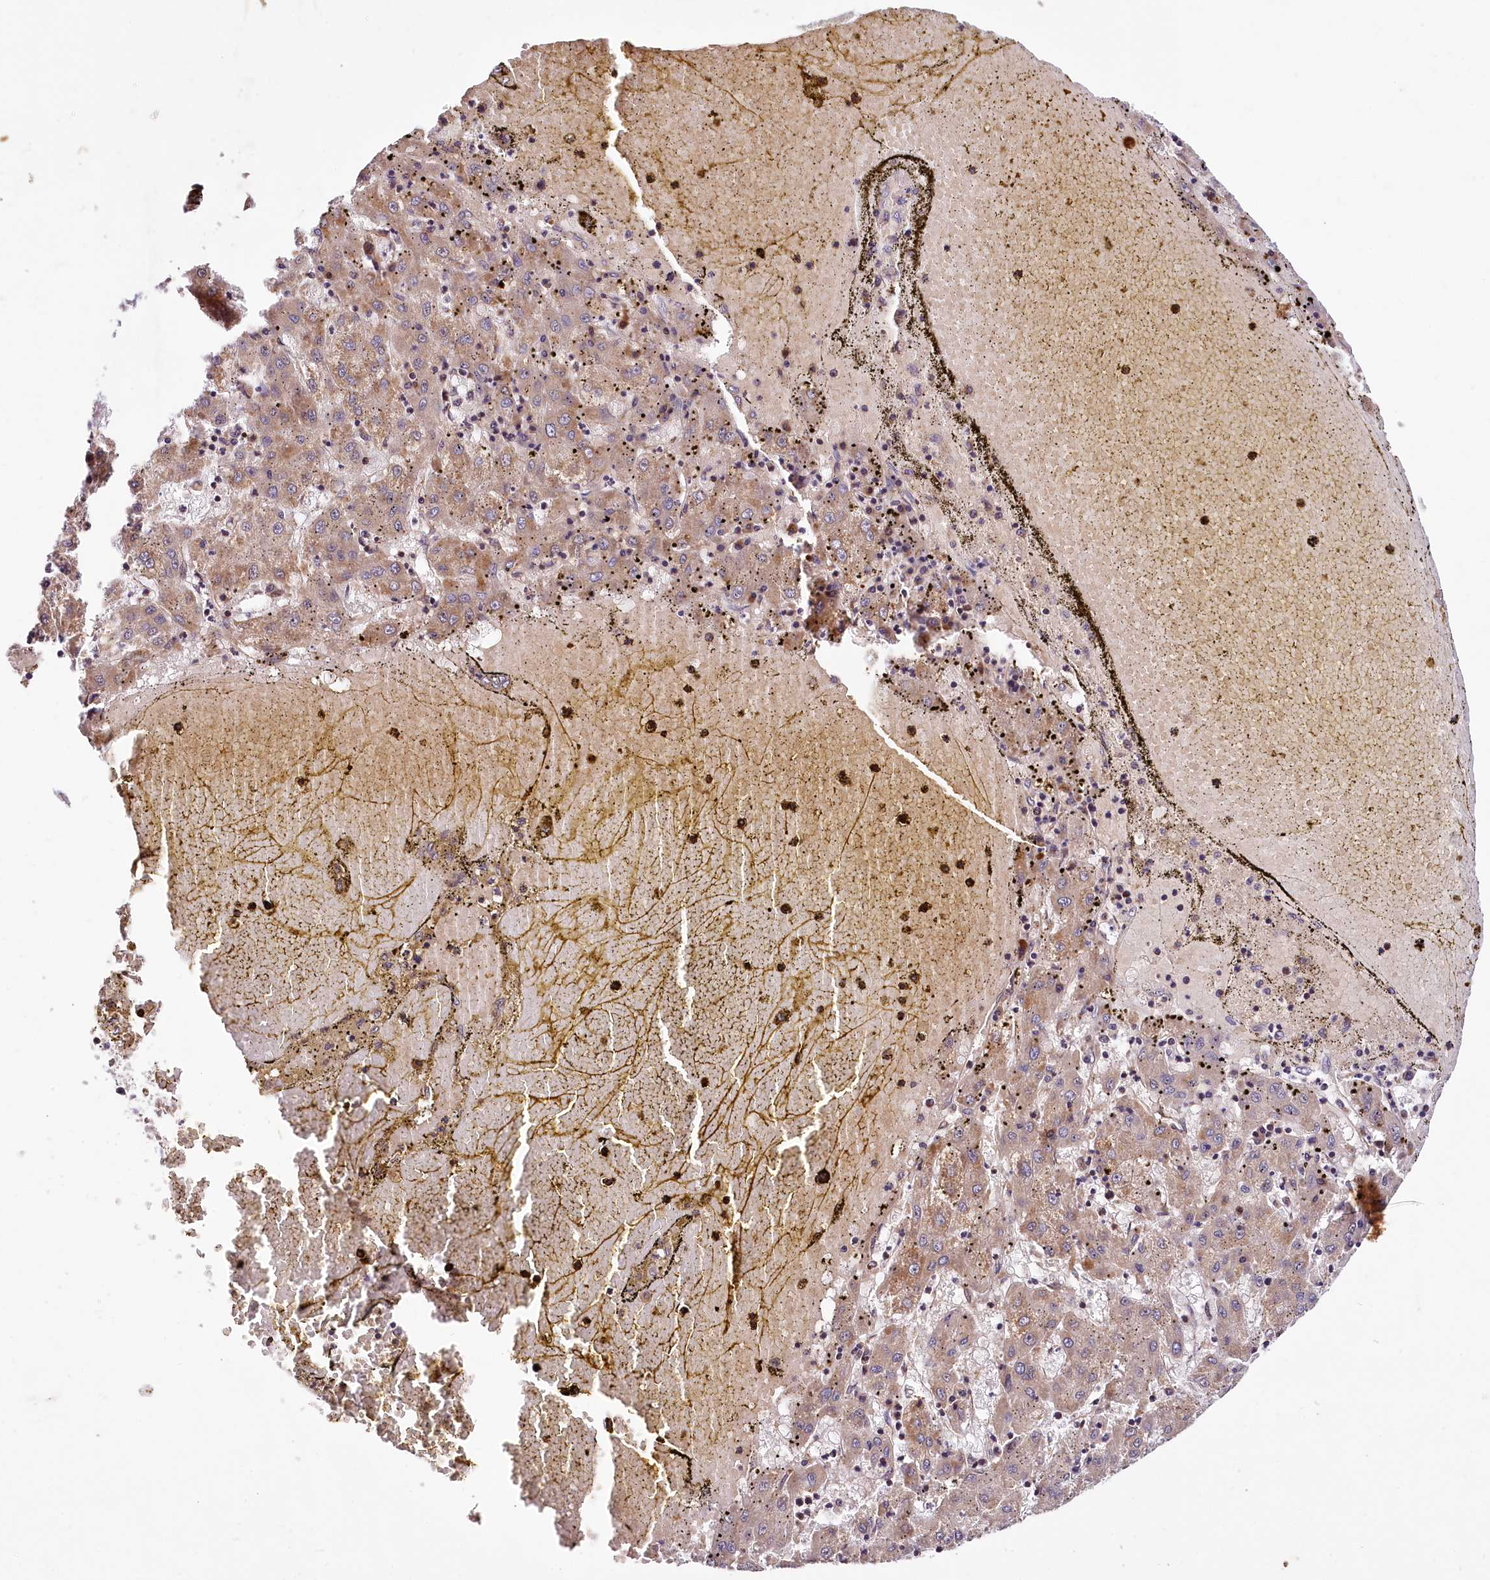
{"staining": {"intensity": "moderate", "quantity": "<25%", "location": "cytoplasmic/membranous"}, "tissue": "liver cancer", "cell_type": "Tumor cells", "image_type": "cancer", "snomed": [{"axis": "morphology", "description": "Carcinoma, Hepatocellular, NOS"}, {"axis": "topography", "description": "Liver"}], "caption": "Hepatocellular carcinoma (liver) was stained to show a protein in brown. There is low levels of moderate cytoplasmic/membranous staining in about <25% of tumor cells.", "gene": "SUPV3L1", "patient": {"sex": "male", "age": 72}}